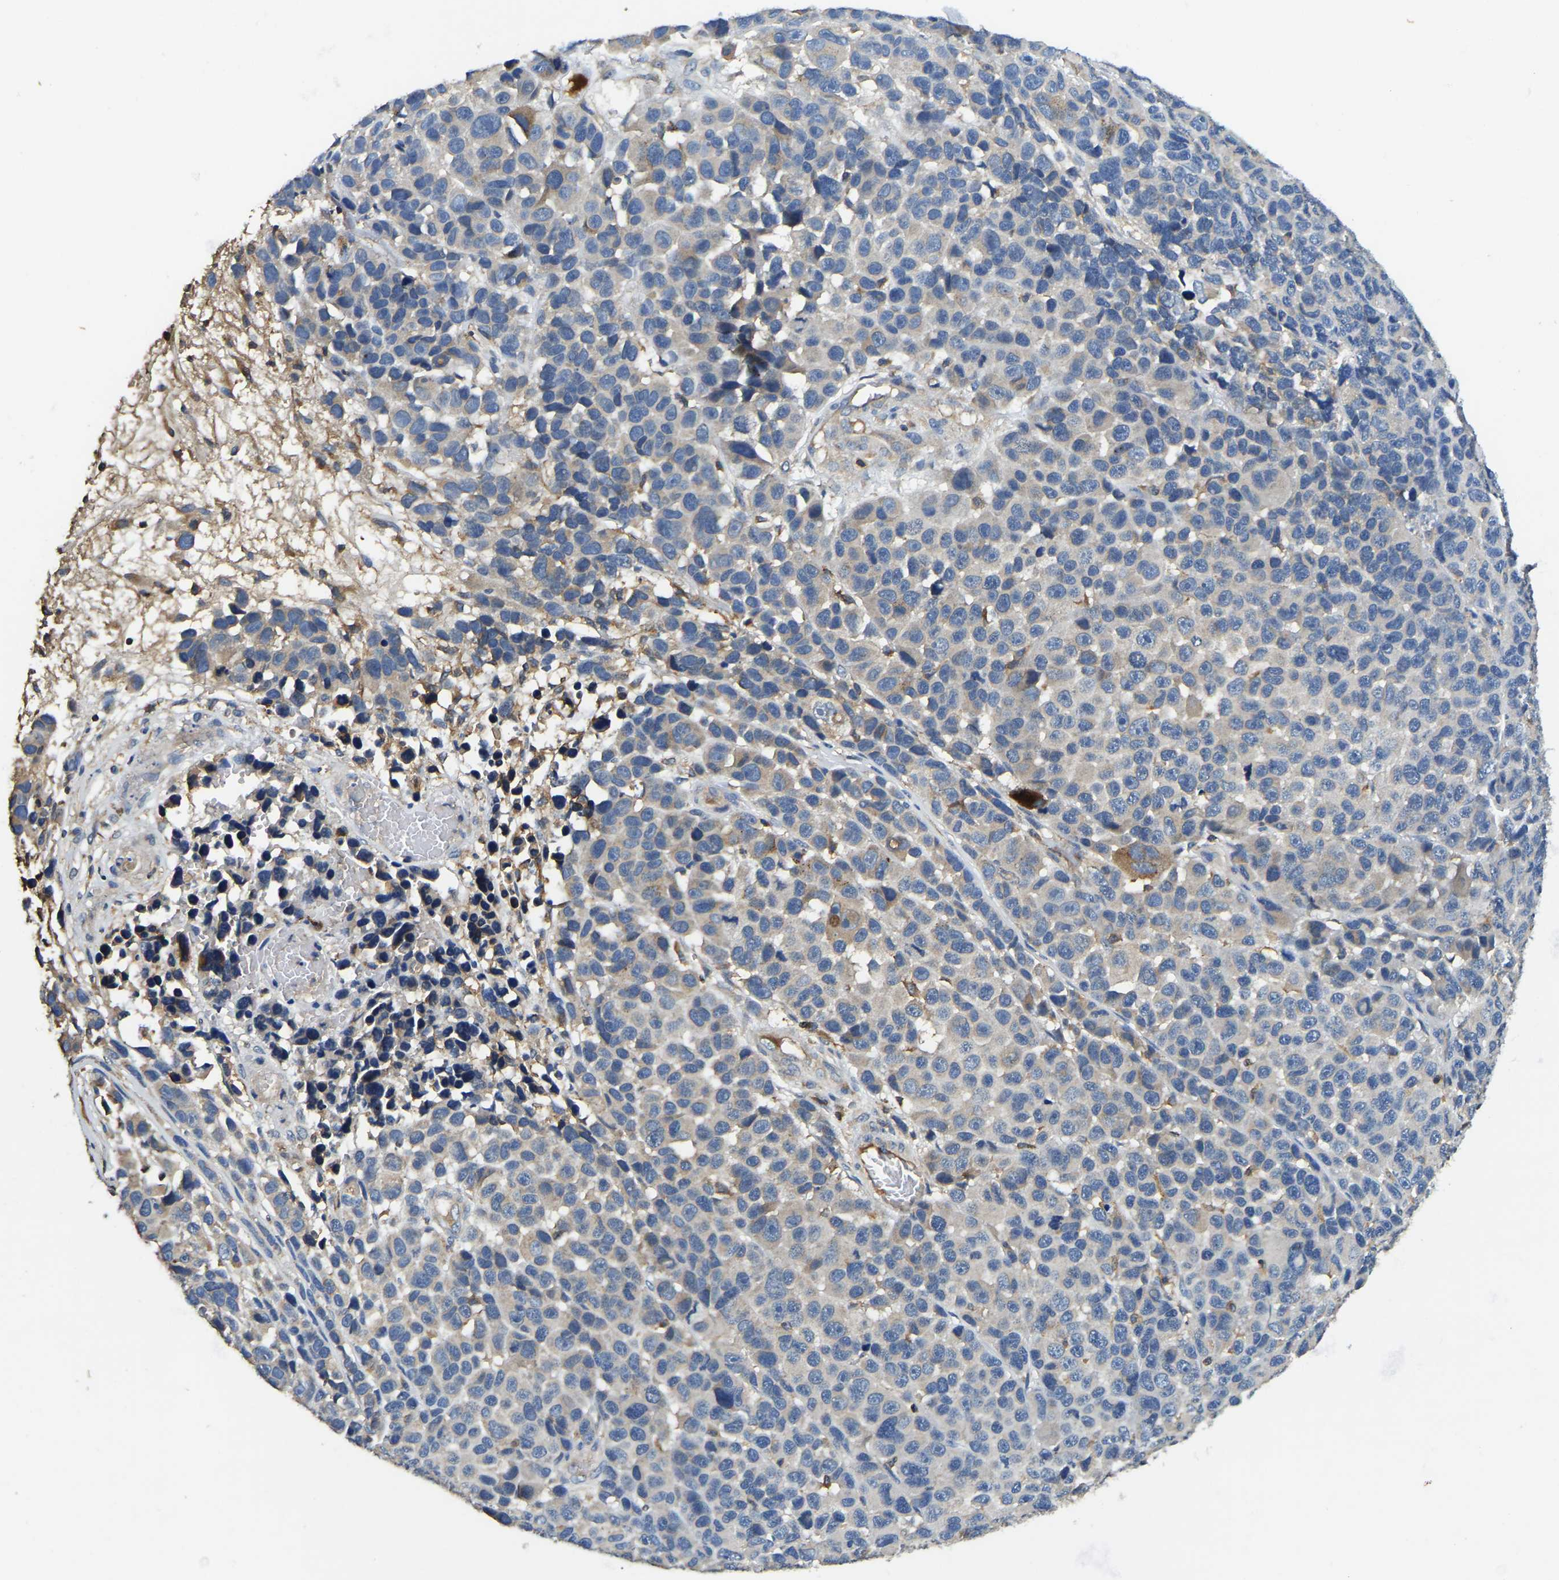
{"staining": {"intensity": "weak", "quantity": "<25%", "location": "cytoplasmic/membranous"}, "tissue": "melanoma", "cell_type": "Tumor cells", "image_type": "cancer", "snomed": [{"axis": "morphology", "description": "Malignant melanoma, NOS"}, {"axis": "topography", "description": "Skin"}], "caption": "The image demonstrates no staining of tumor cells in malignant melanoma.", "gene": "SMPD2", "patient": {"sex": "male", "age": 53}}